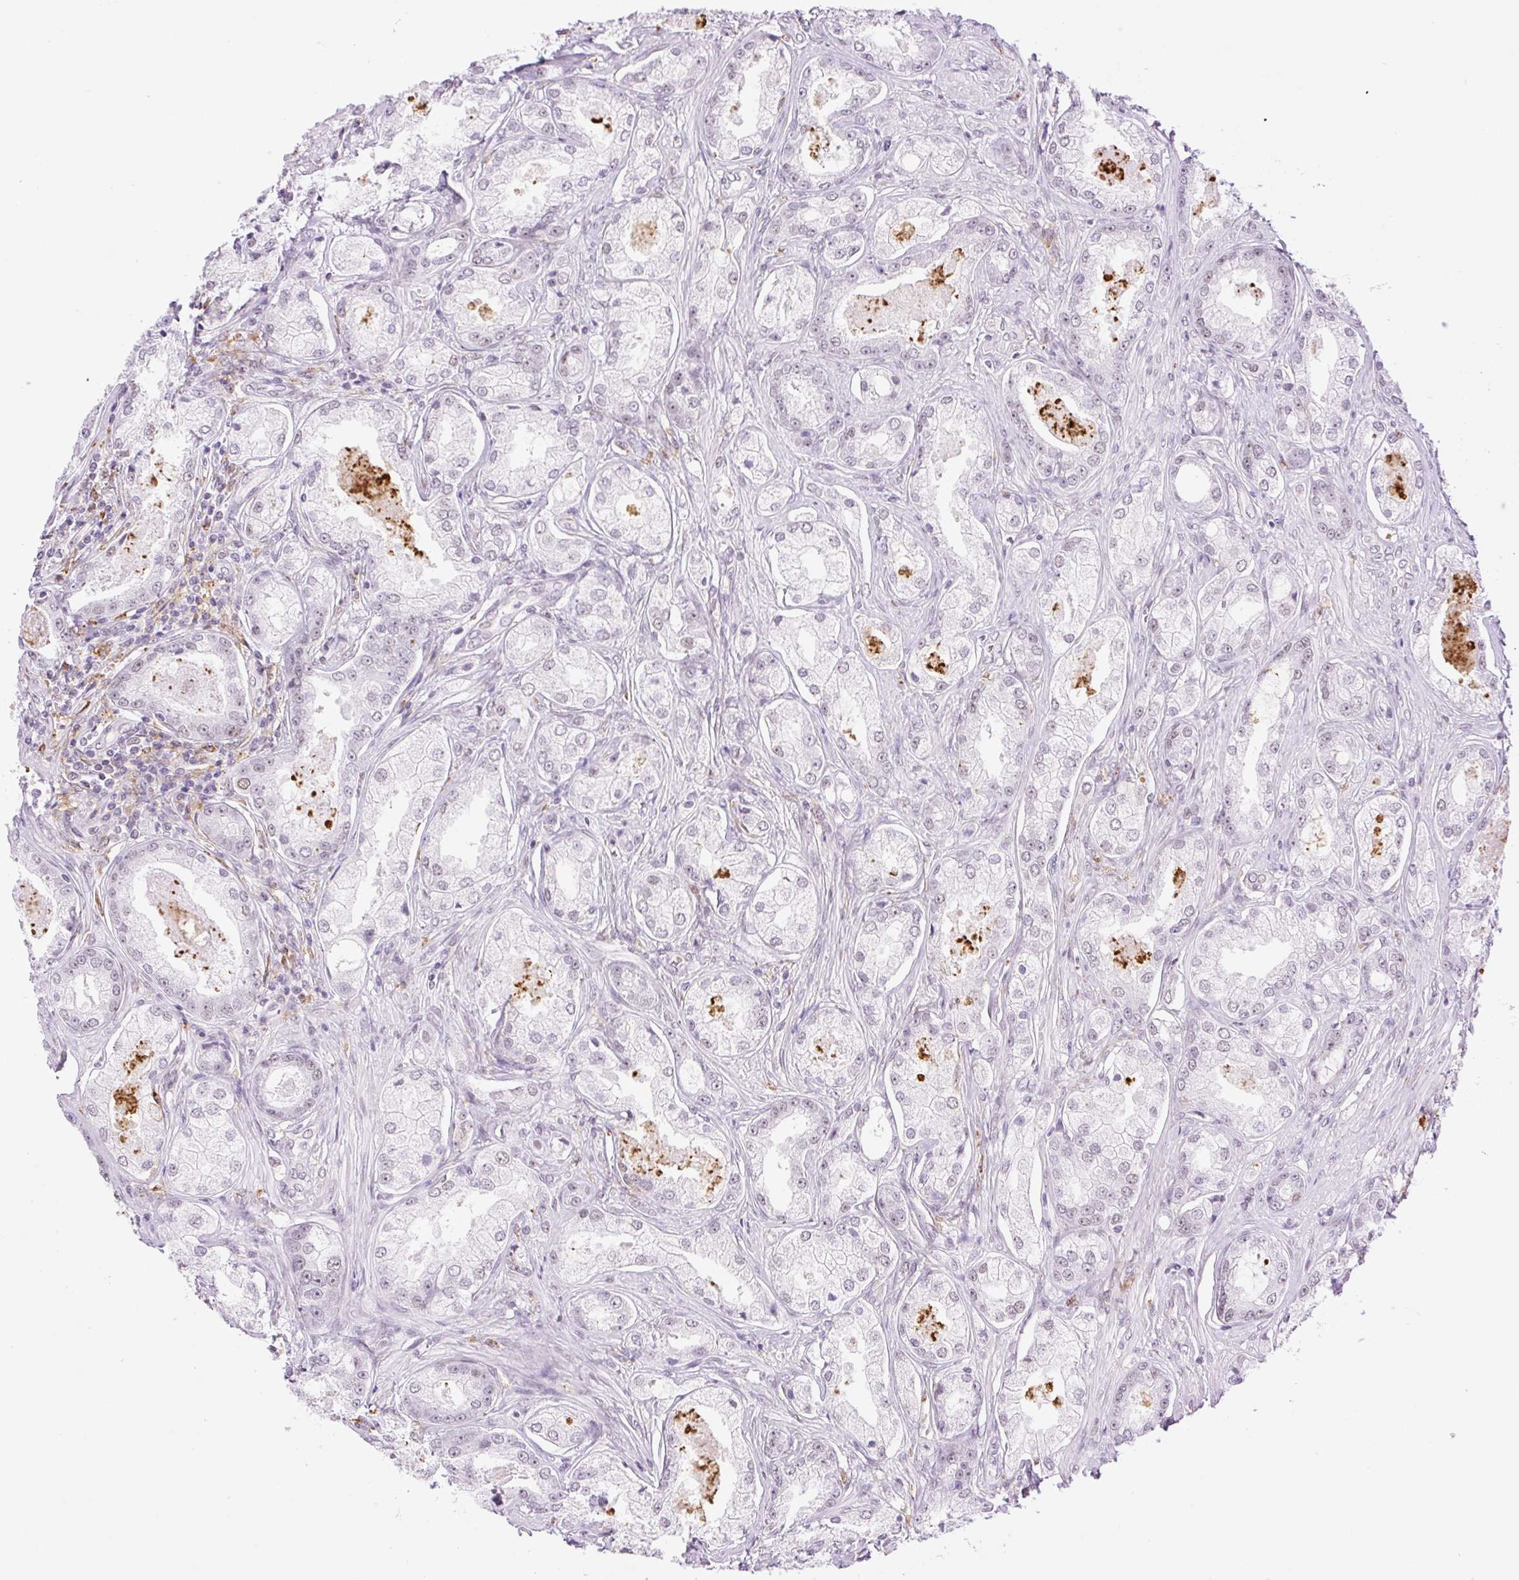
{"staining": {"intensity": "negative", "quantity": "none", "location": "none"}, "tissue": "prostate cancer", "cell_type": "Tumor cells", "image_type": "cancer", "snomed": [{"axis": "morphology", "description": "Adenocarcinoma, Low grade"}, {"axis": "topography", "description": "Prostate"}], "caption": "A micrograph of prostate cancer (adenocarcinoma (low-grade)) stained for a protein shows no brown staining in tumor cells.", "gene": "PALM3", "patient": {"sex": "male", "age": 68}}